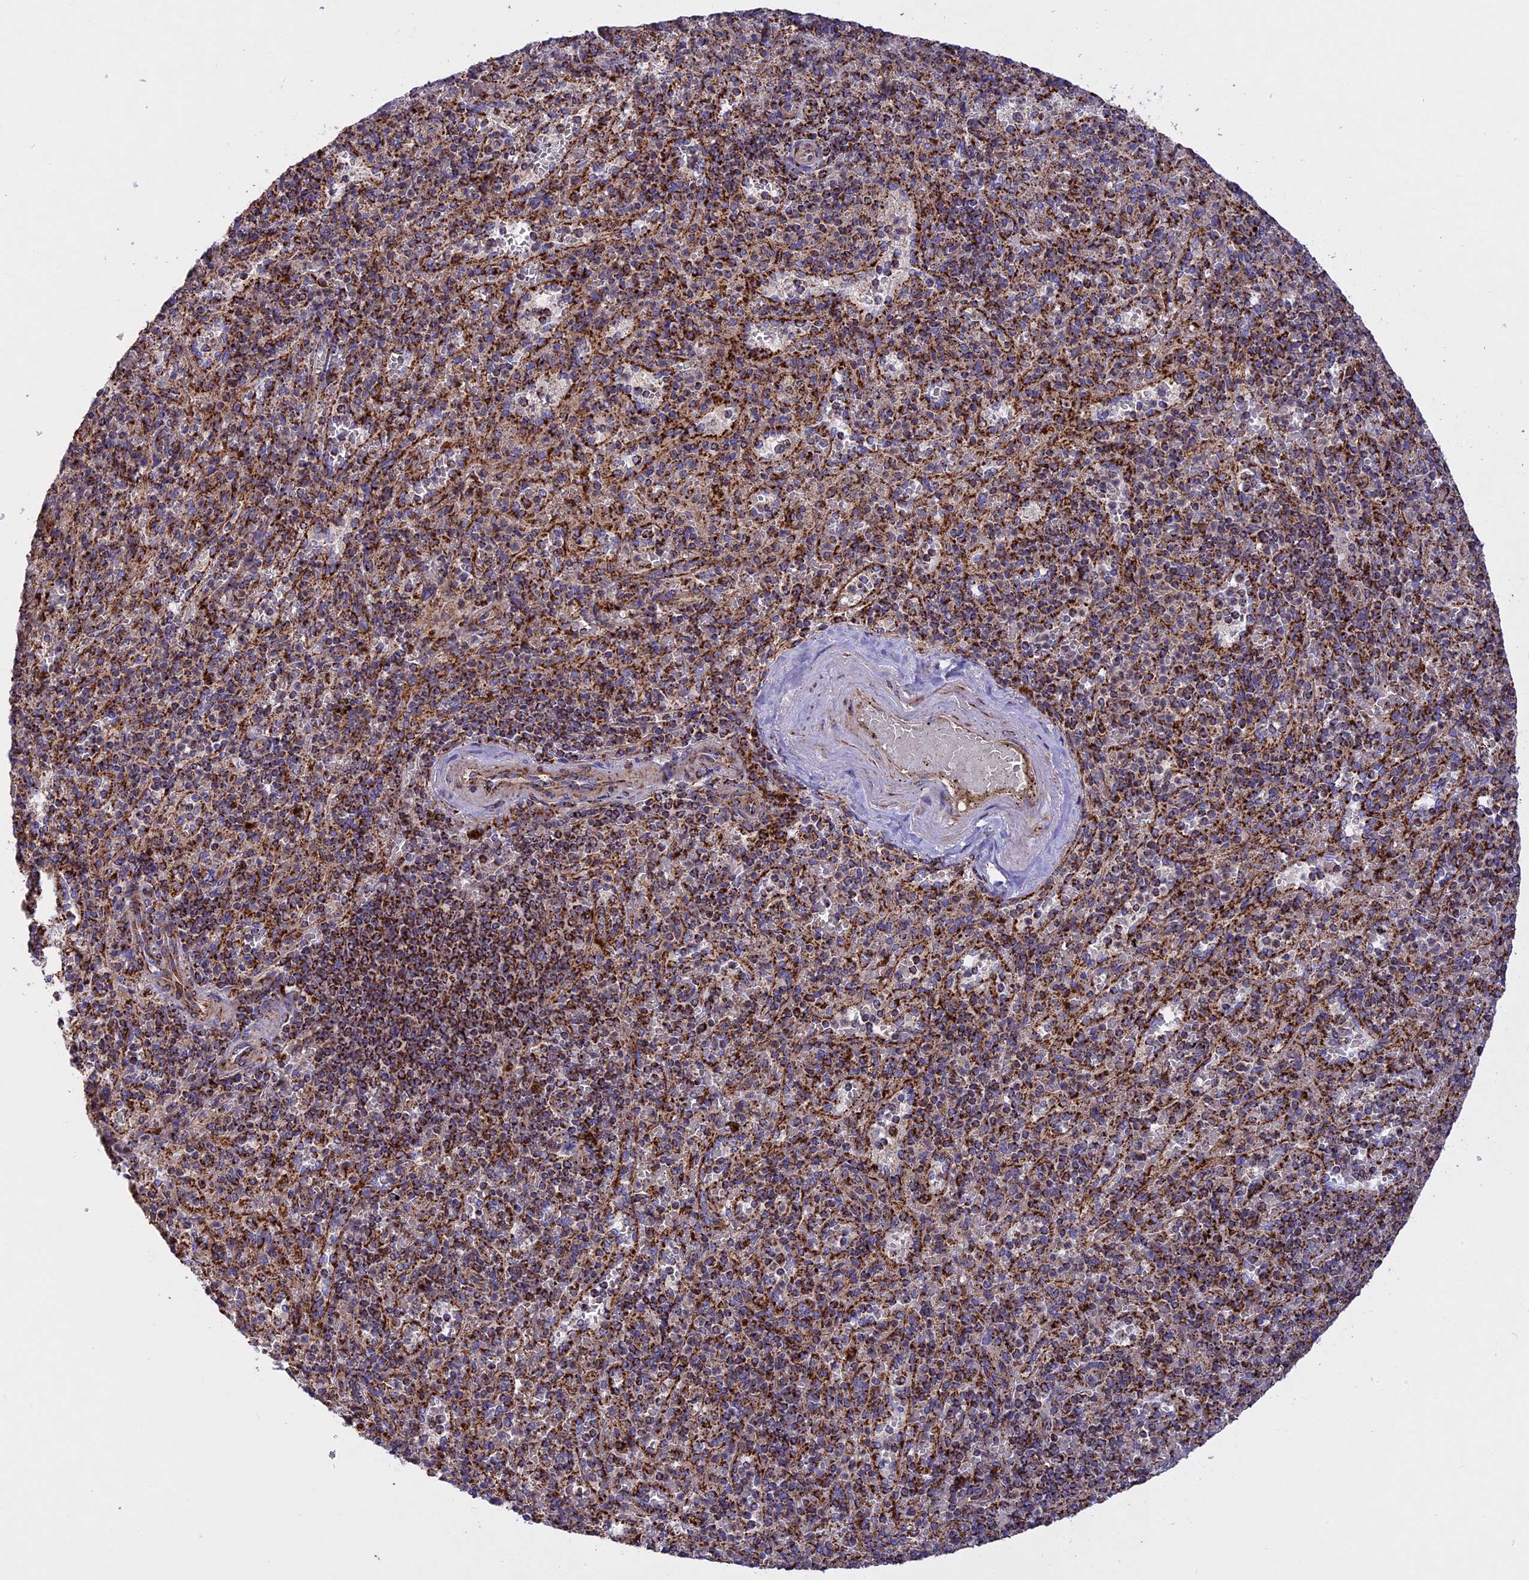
{"staining": {"intensity": "strong", "quantity": "25%-75%", "location": "cytoplasmic/membranous"}, "tissue": "spleen", "cell_type": "Cells in red pulp", "image_type": "normal", "snomed": [{"axis": "morphology", "description": "Normal tissue, NOS"}, {"axis": "topography", "description": "Spleen"}], "caption": "The photomicrograph reveals a brown stain indicating the presence of a protein in the cytoplasmic/membranous of cells in red pulp in spleen.", "gene": "UQCRB", "patient": {"sex": "male", "age": 82}}